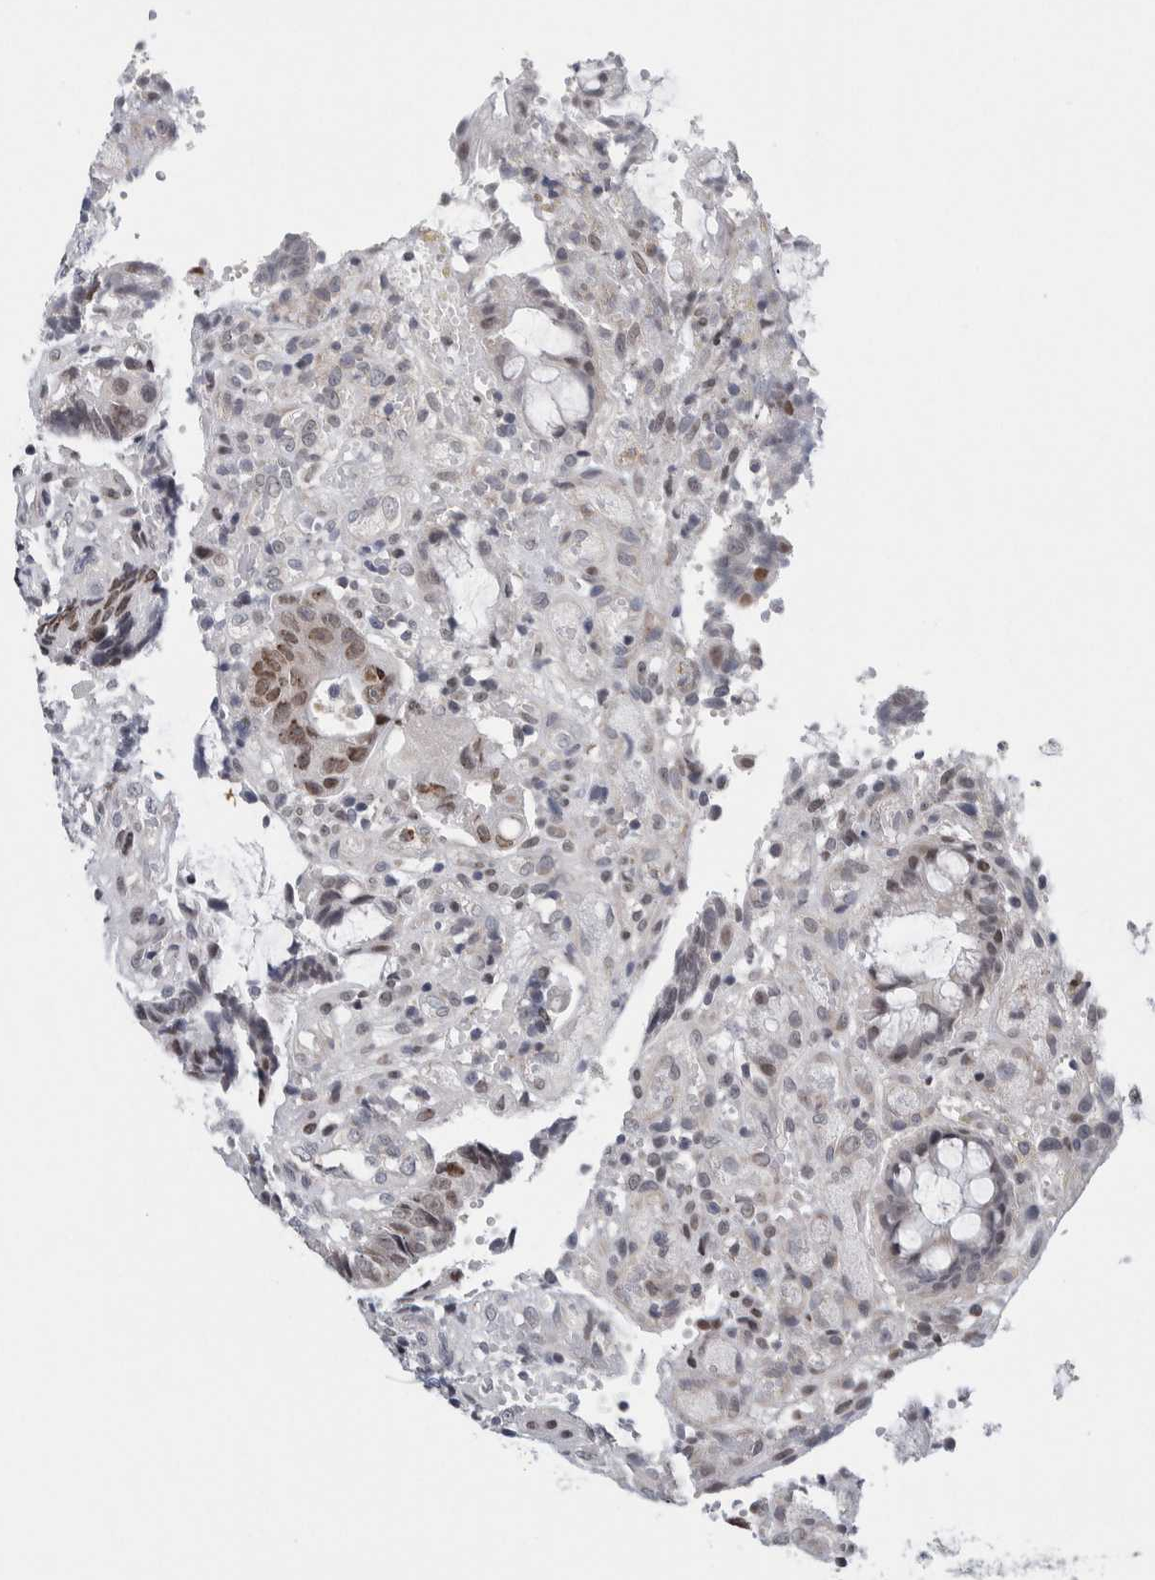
{"staining": {"intensity": "weak", "quantity": "<25%", "location": "nuclear"}, "tissue": "colorectal cancer", "cell_type": "Tumor cells", "image_type": "cancer", "snomed": [{"axis": "morphology", "description": "Adenocarcinoma, NOS"}, {"axis": "topography", "description": "Colon"}], "caption": "High power microscopy histopathology image of an immunohistochemistry (IHC) micrograph of colorectal cancer (adenocarcinoma), revealing no significant expression in tumor cells.", "gene": "NEUROD1", "patient": {"sex": "female", "age": 57}}